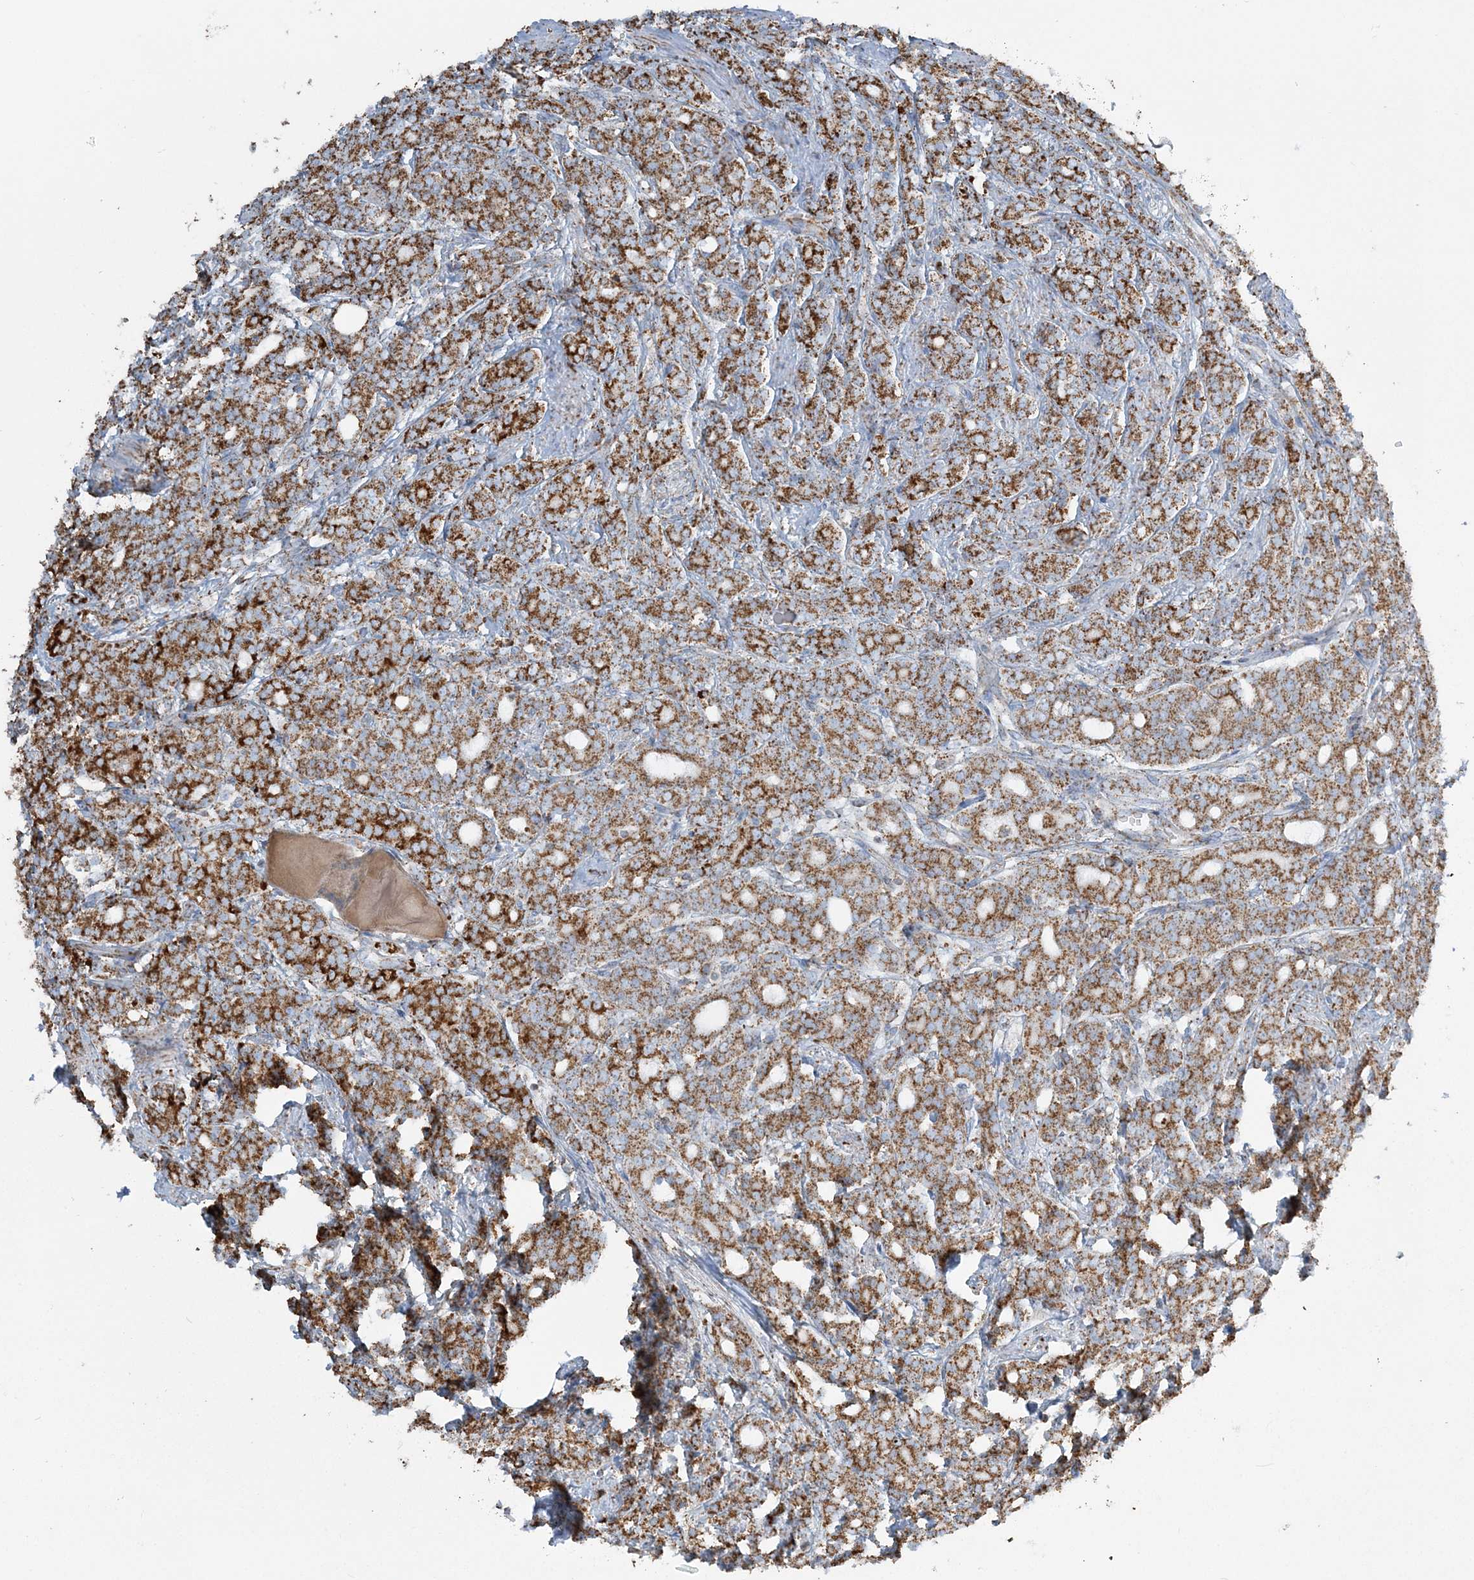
{"staining": {"intensity": "strong", "quantity": ">75%", "location": "cytoplasmic/membranous"}, "tissue": "prostate cancer", "cell_type": "Tumor cells", "image_type": "cancer", "snomed": [{"axis": "morphology", "description": "Adenocarcinoma, High grade"}, {"axis": "topography", "description": "Prostate"}], "caption": "Strong cytoplasmic/membranous positivity for a protein is present in about >75% of tumor cells of adenocarcinoma (high-grade) (prostate) using immunohistochemistry (IHC).", "gene": "RAB11FIP3", "patient": {"sex": "male", "age": 62}}